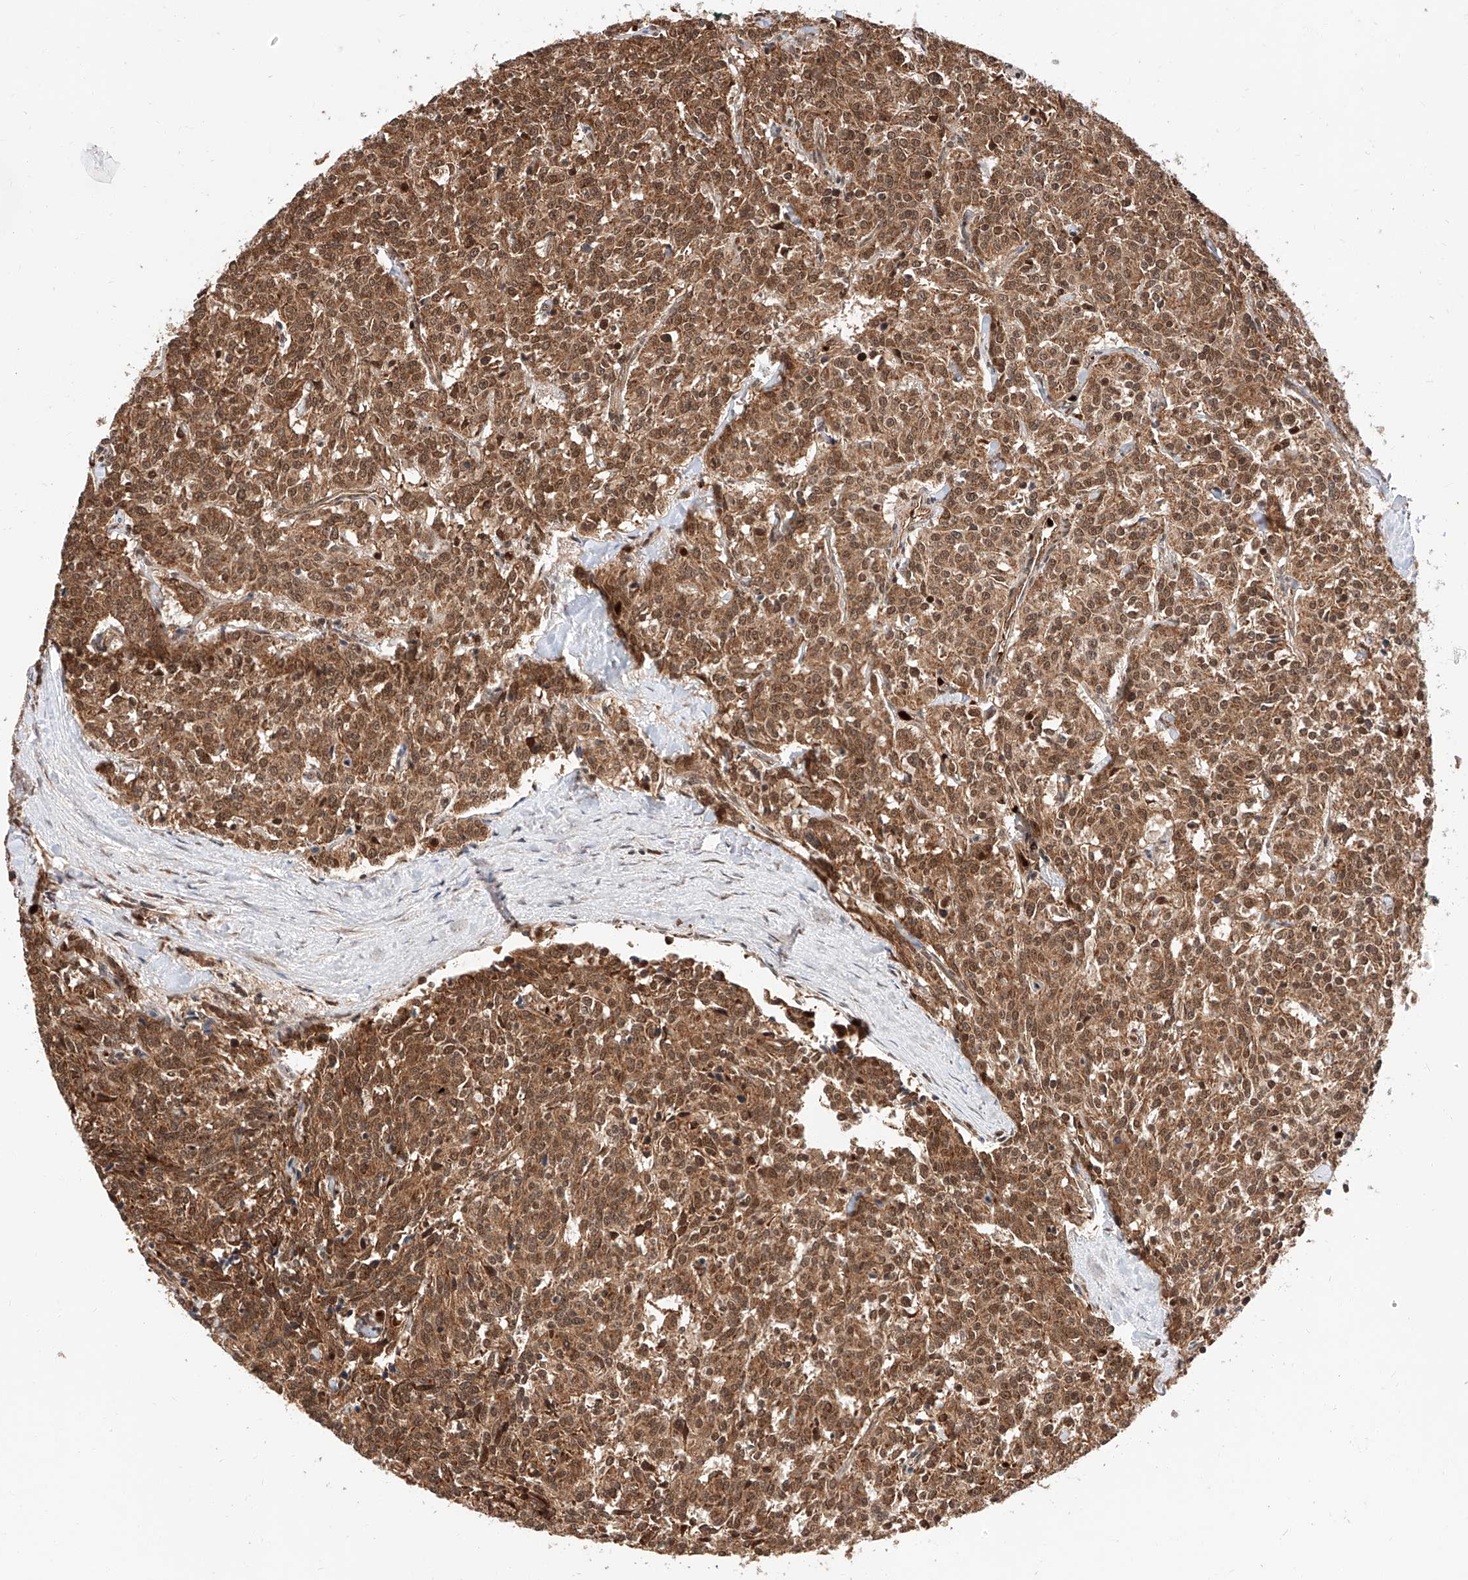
{"staining": {"intensity": "strong", "quantity": ">75%", "location": "cytoplasmic/membranous,nuclear"}, "tissue": "carcinoid", "cell_type": "Tumor cells", "image_type": "cancer", "snomed": [{"axis": "morphology", "description": "Carcinoid, malignant, NOS"}, {"axis": "topography", "description": "Lung"}], "caption": "Malignant carcinoid stained for a protein (brown) demonstrates strong cytoplasmic/membranous and nuclear positive positivity in about >75% of tumor cells.", "gene": "THTPA", "patient": {"sex": "female", "age": 46}}